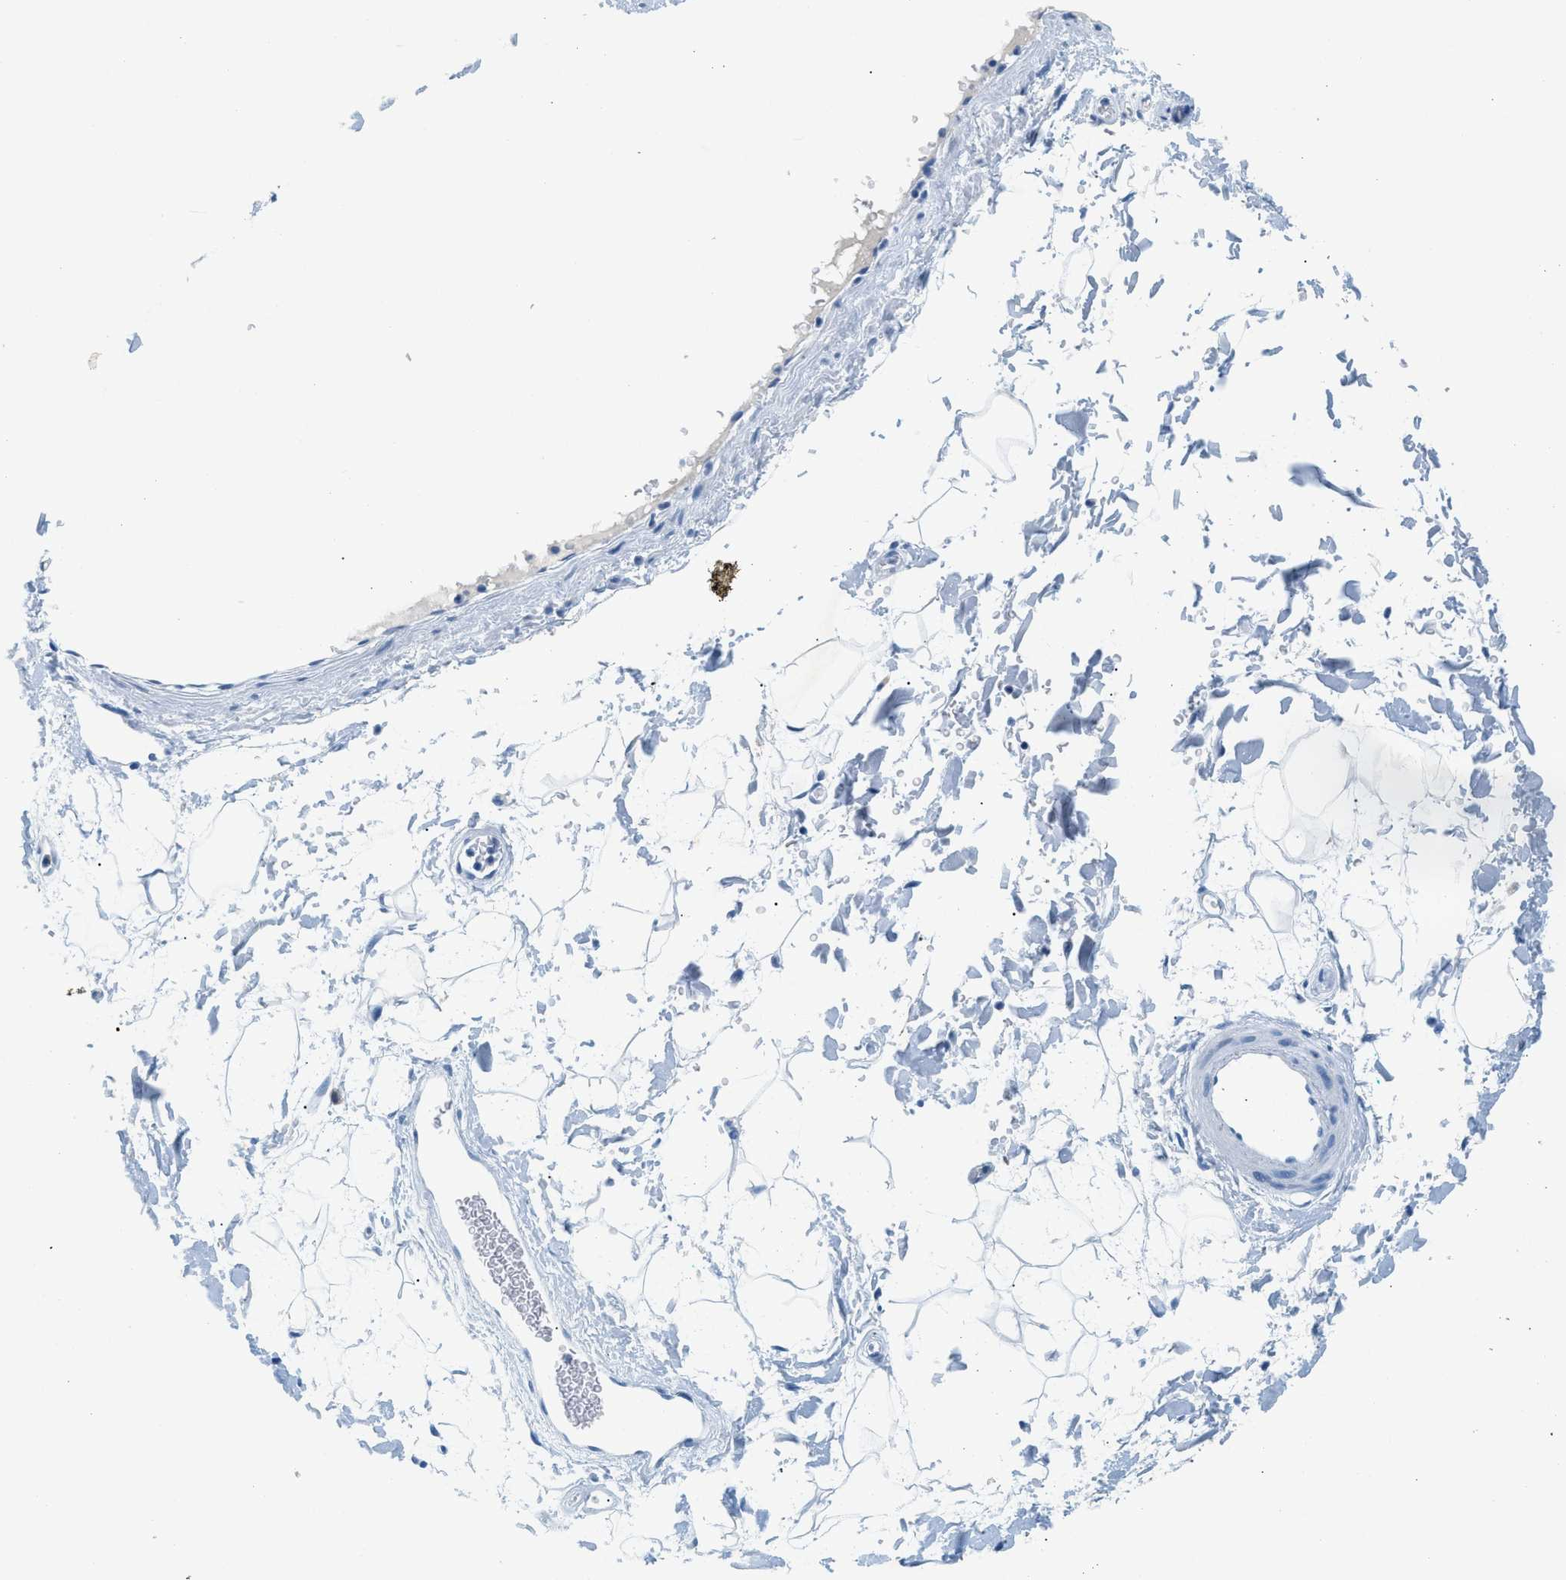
{"staining": {"intensity": "negative", "quantity": "none", "location": "none"}, "tissue": "adipose tissue", "cell_type": "Adipocytes", "image_type": "normal", "snomed": [{"axis": "morphology", "description": "Normal tissue, NOS"}, {"axis": "topography", "description": "Soft tissue"}], "caption": "Immunohistochemical staining of normal adipose tissue displays no significant expression in adipocytes.", "gene": "STXBP2", "patient": {"sex": "male", "age": 72}}